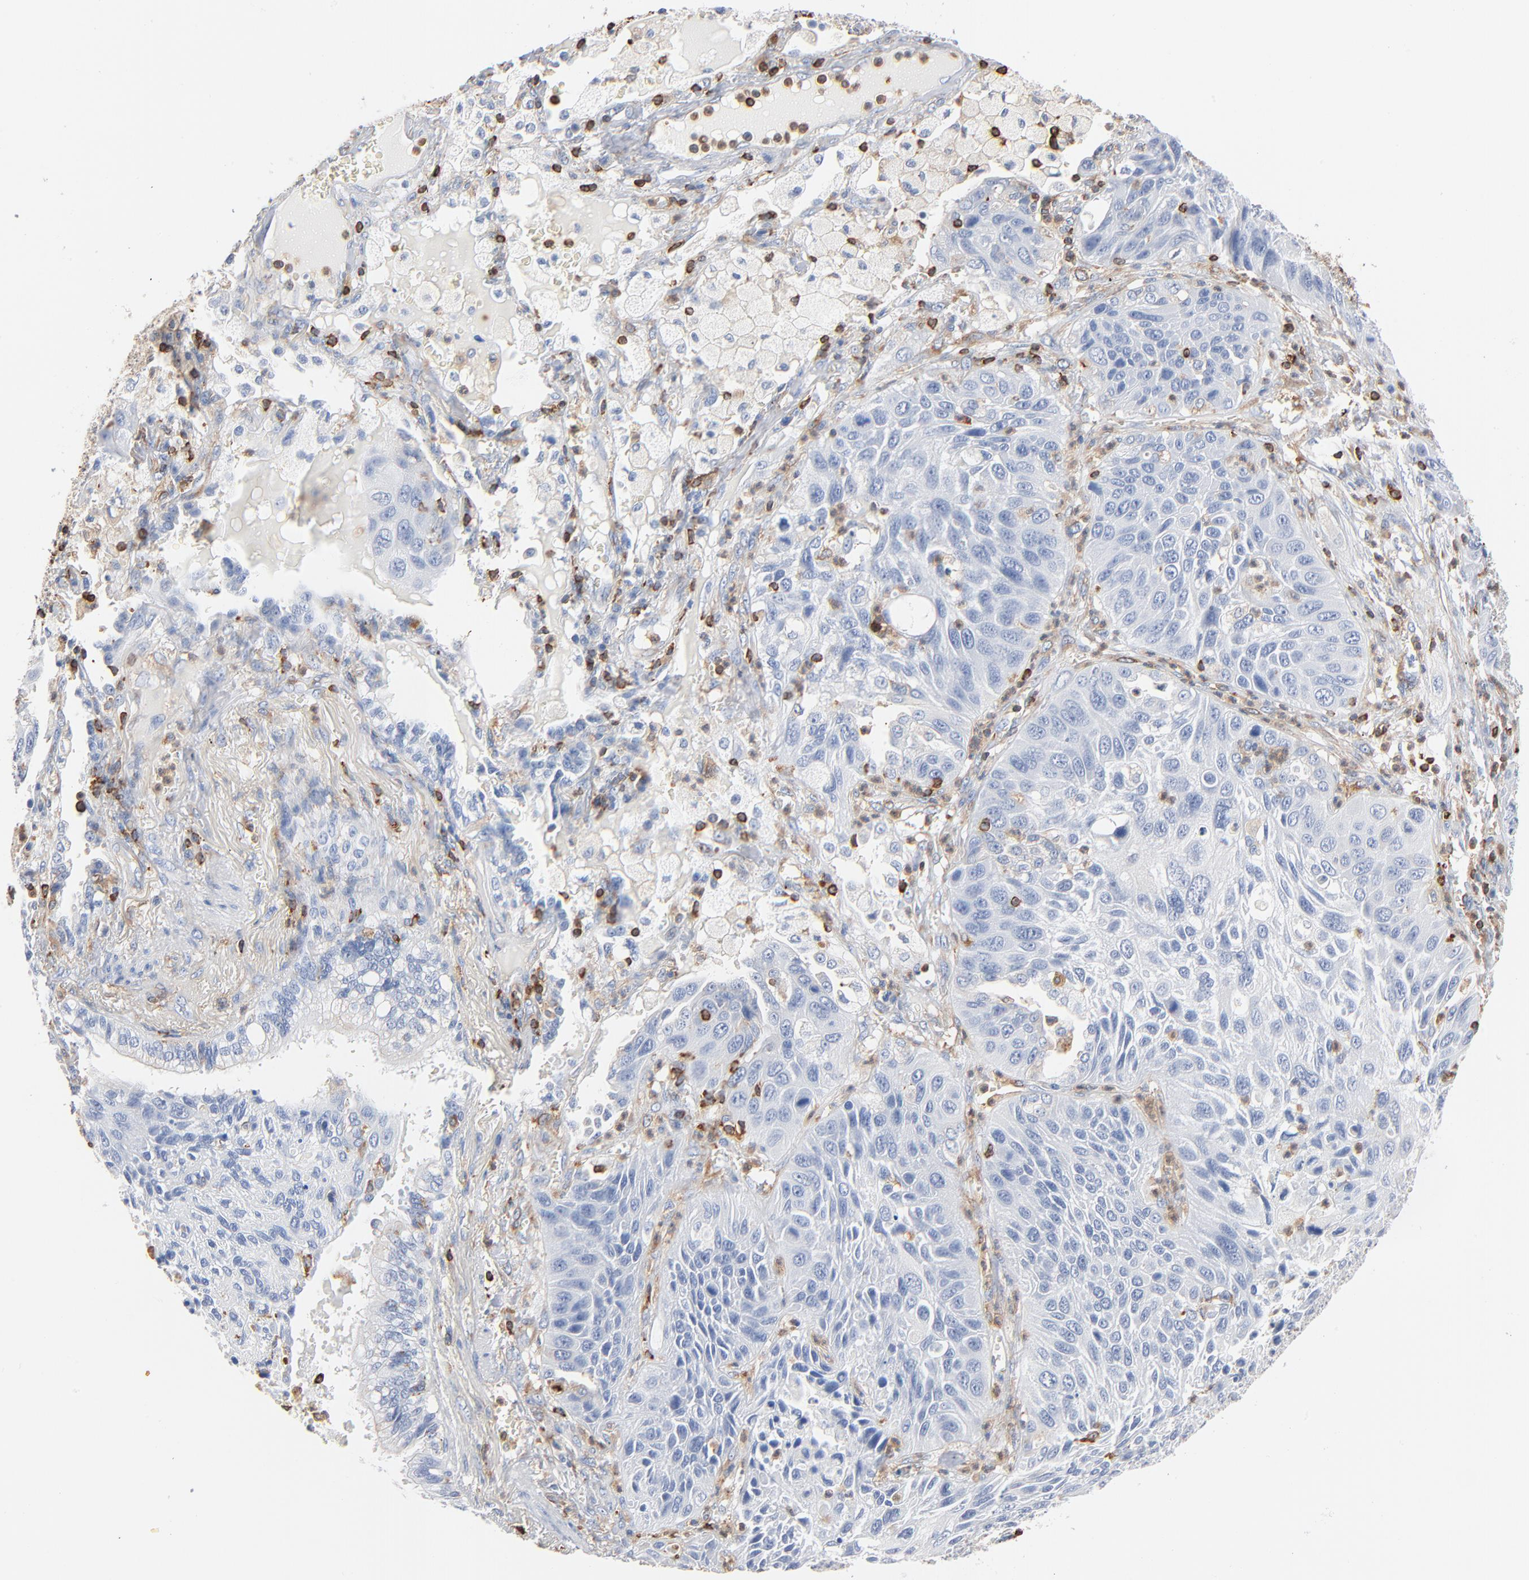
{"staining": {"intensity": "negative", "quantity": "none", "location": "none"}, "tissue": "lung cancer", "cell_type": "Tumor cells", "image_type": "cancer", "snomed": [{"axis": "morphology", "description": "Squamous cell carcinoma, NOS"}, {"axis": "topography", "description": "Lung"}], "caption": "Tumor cells are negative for protein expression in human lung cancer (squamous cell carcinoma).", "gene": "SH3KBP1", "patient": {"sex": "female", "age": 76}}